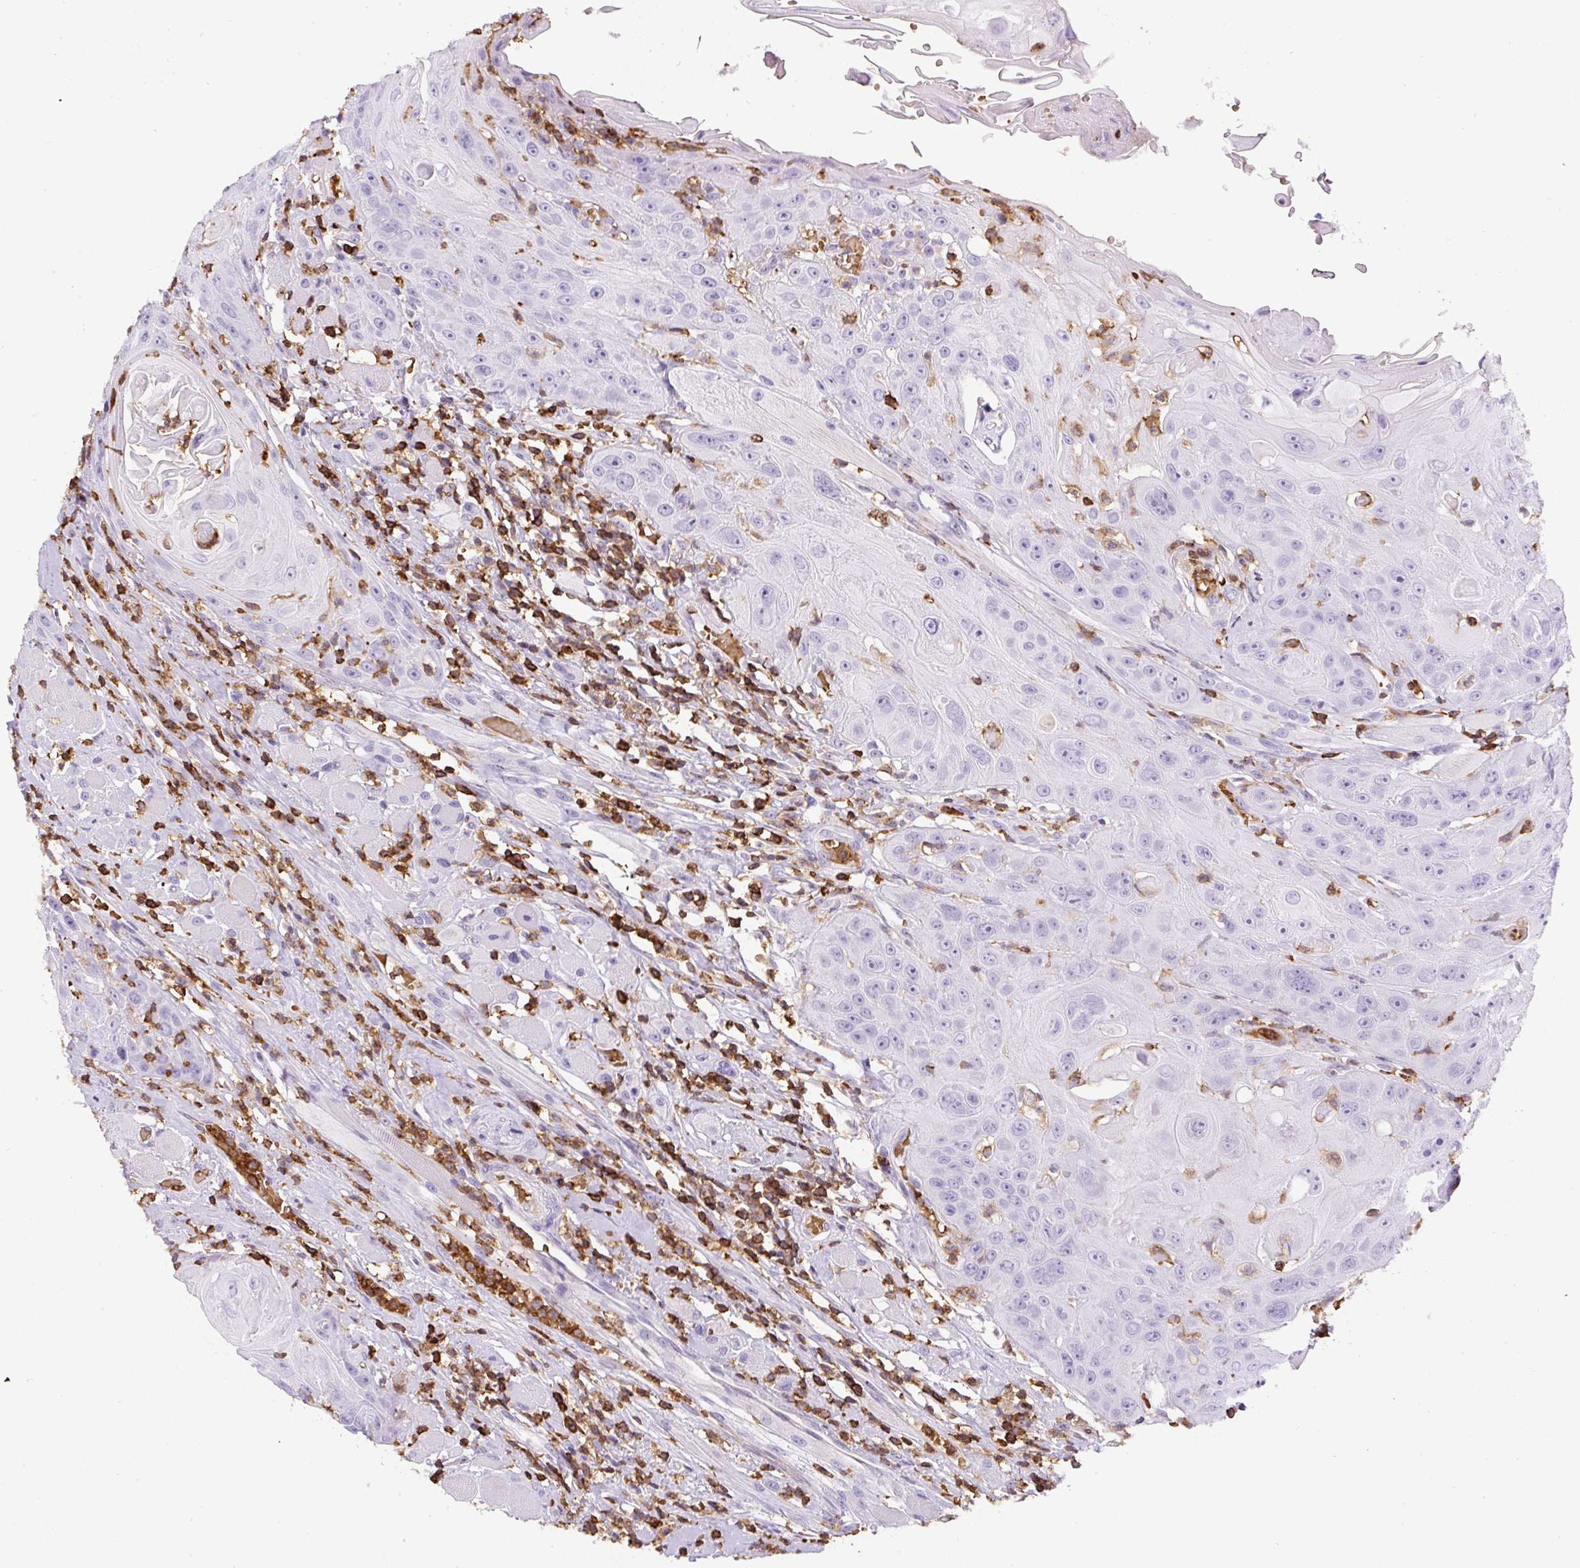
{"staining": {"intensity": "negative", "quantity": "none", "location": "none"}, "tissue": "head and neck cancer", "cell_type": "Tumor cells", "image_type": "cancer", "snomed": [{"axis": "morphology", "description": "Squamous cell carcinoma, NOS"}, {"axis": "topography", "description": "Head-Neck"}], "caption": "The photomicrograph exhibits no staining of tumor cells in head and neck cancer (squamous cell carcinoma).", "gene": "FAM228B", "patient": {"sex": "female", "age": 59}}